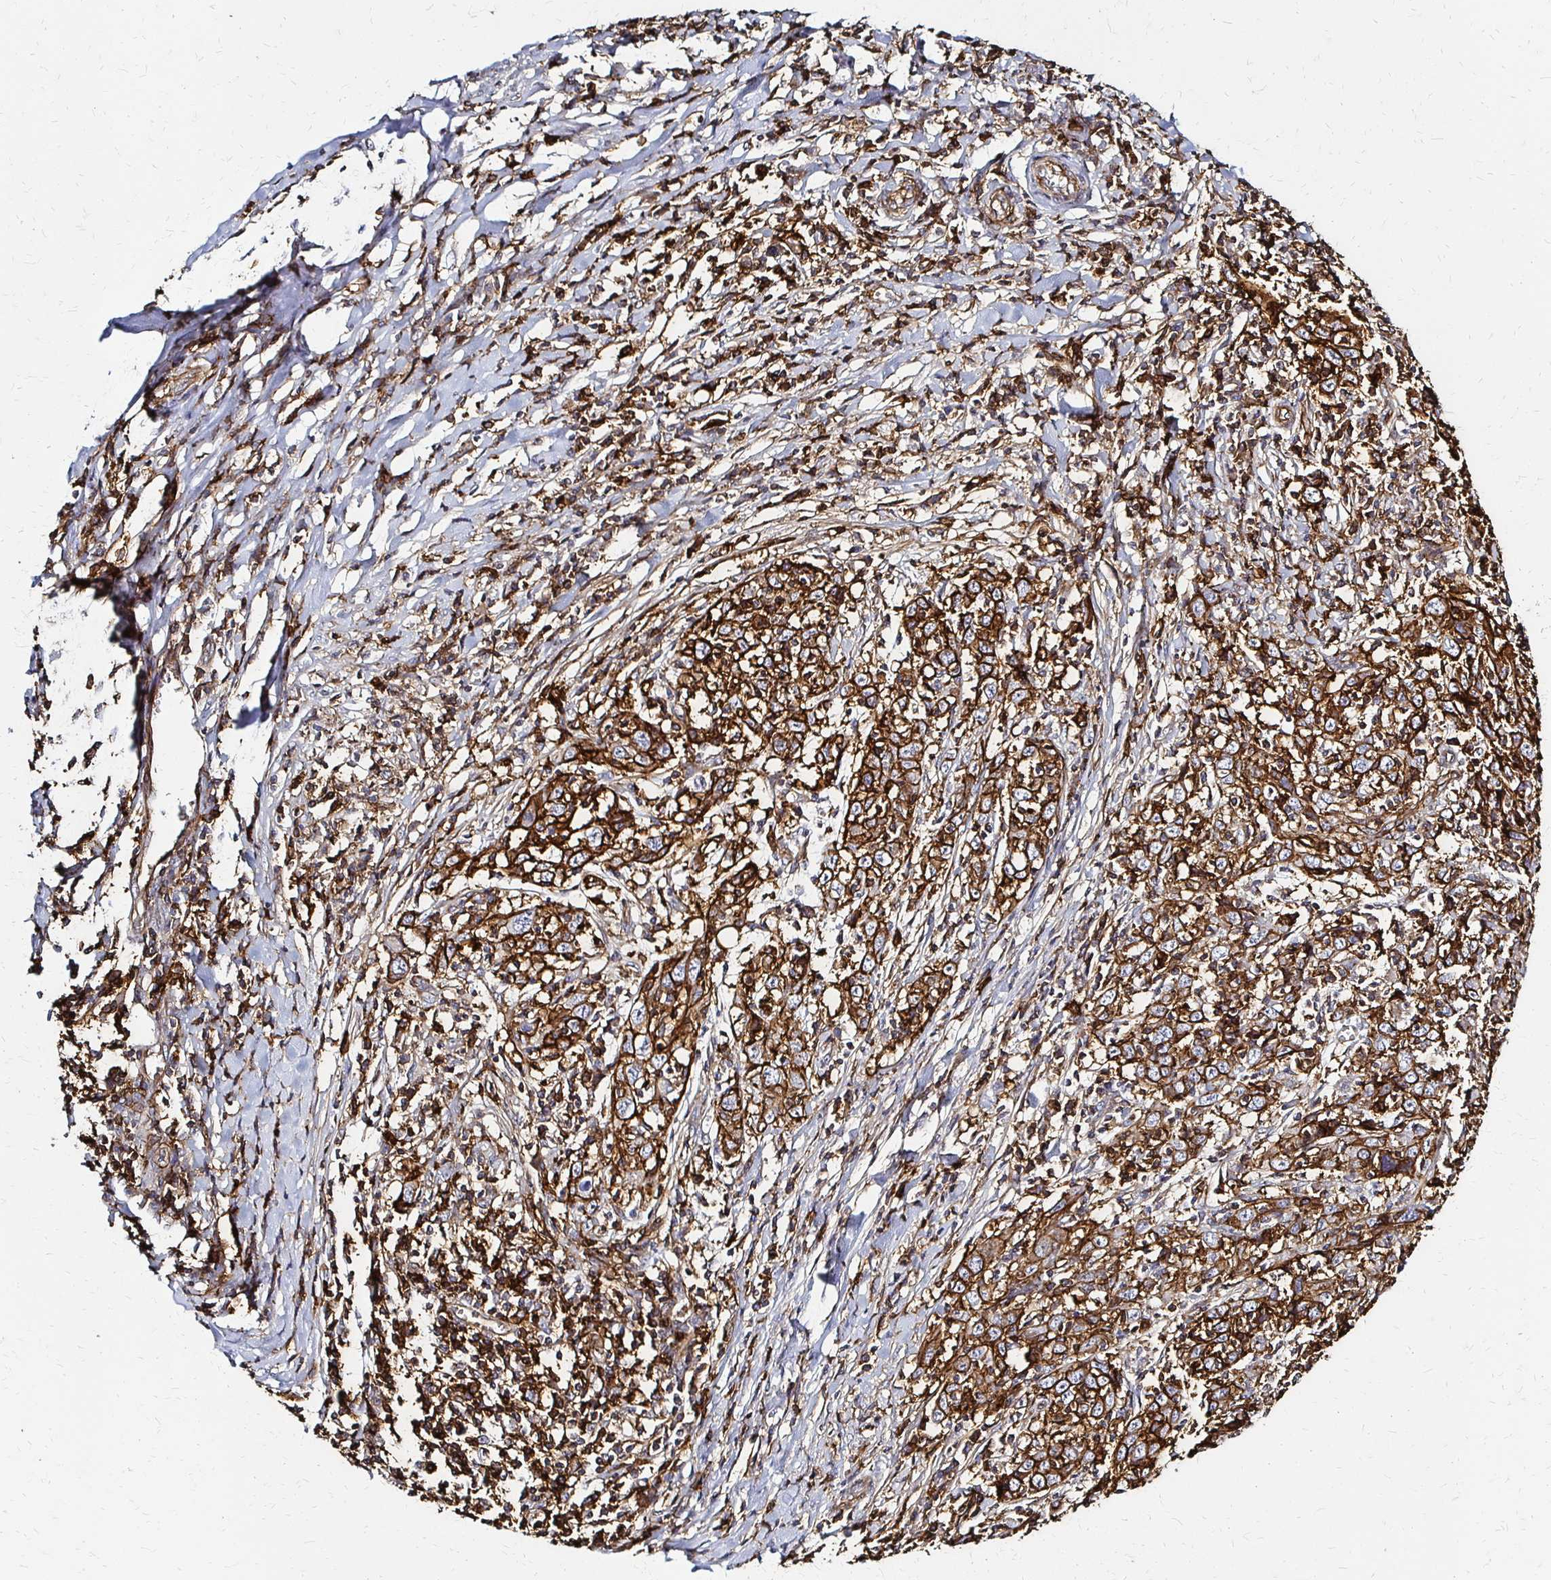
{"staining": {"intensity": "strong", "quantity": ">75%", "location": "cytoplasmic/membranous"}, "tissue": "cervical cancer", "cell_type": "Tumor cells", "image_type": "cancer", "snomed": [{"axis": "morphology", "description": "Squamous cell carcinoma, NOS"}, {"axis": "topography", "description": "Cervix"}], "caption": "Cervical cancer stained with a protein marker exhibits strong staining in tumor cells.", "gene": "SLC9A9", "patient": {"sex": "female", "age": 46}}